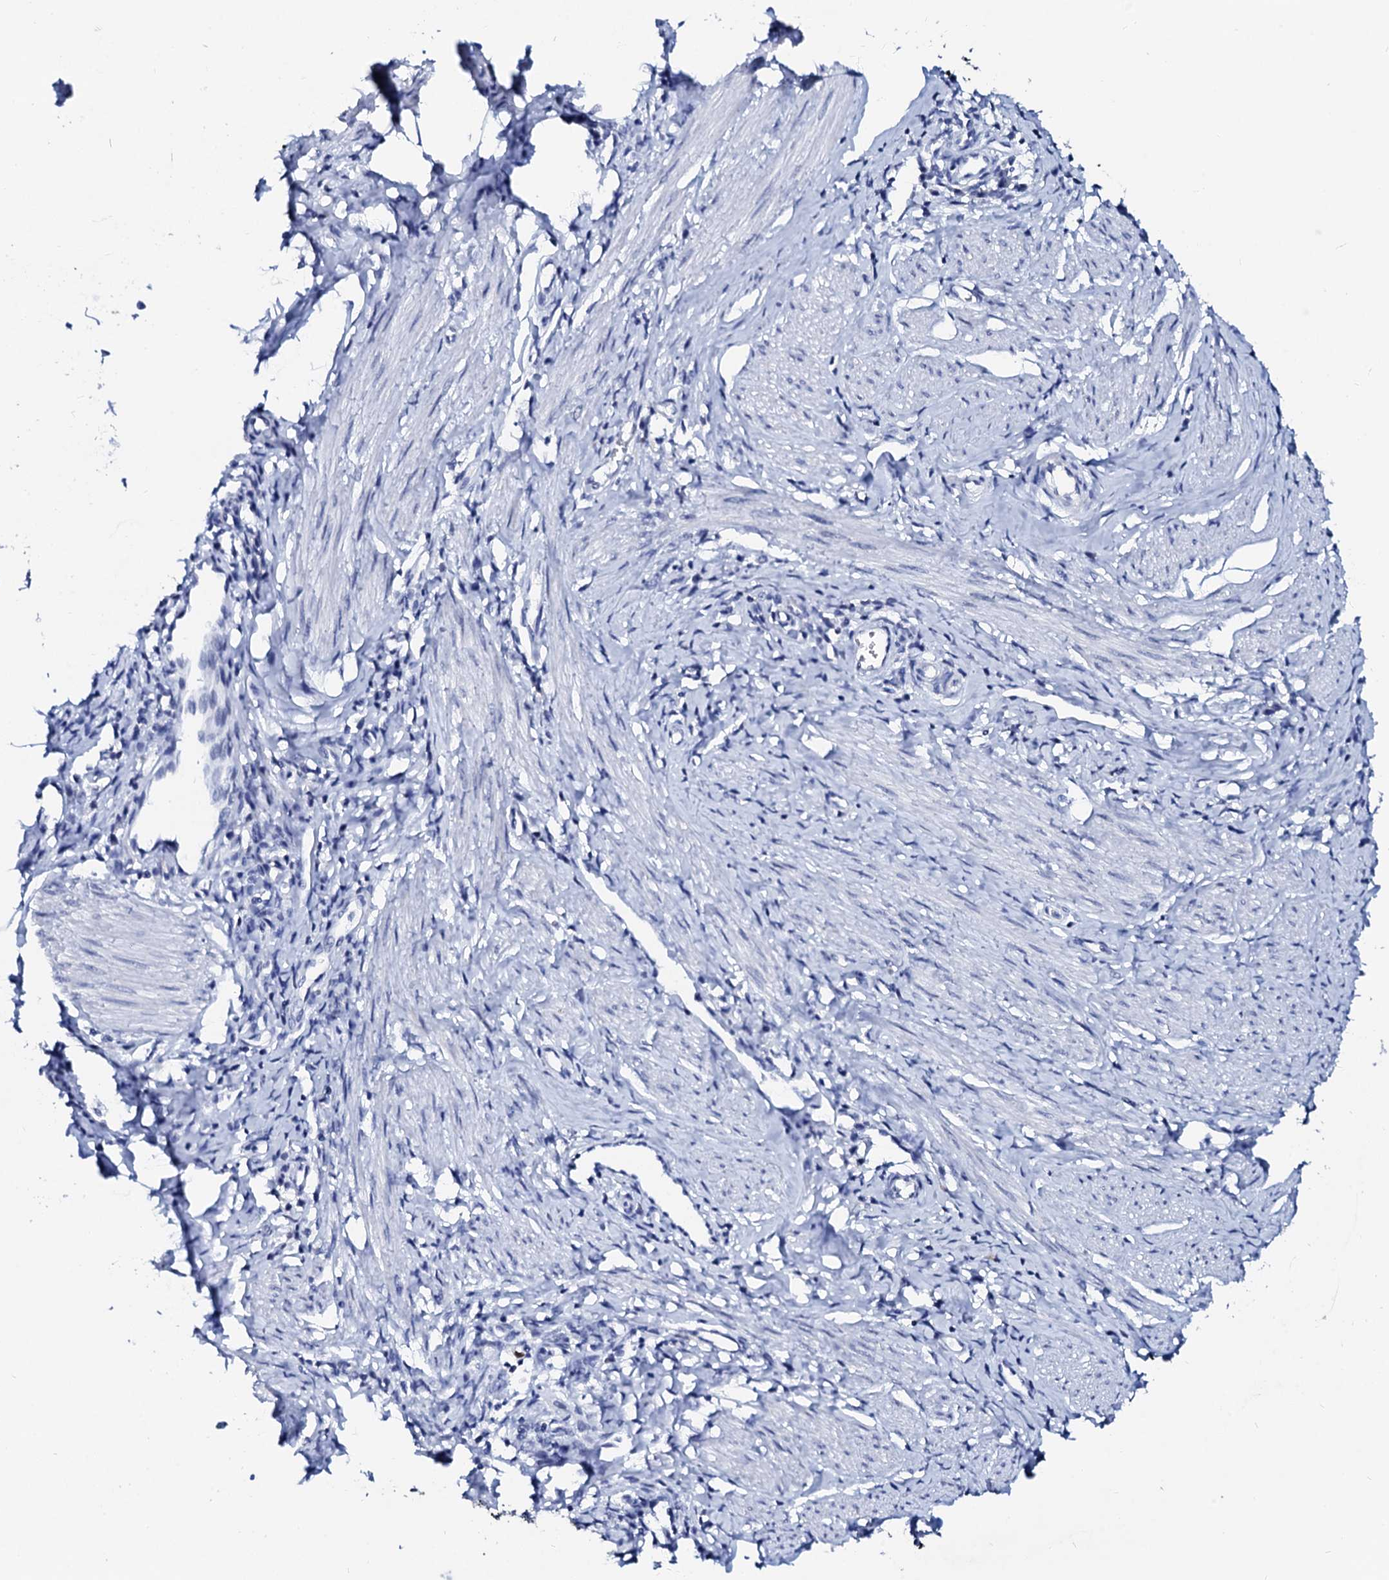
{"staining": {"intensity": "negative", "quantity": "none", "location": "none"}, "tissue": "cervical cancer", "cell_type": "Tumor cells", "image_type": "cancer", "snomed": [{"axis": "morphology", "description": "Adenocarcinoma, NOS"}, {"axis": "topography", "description": "Cervix"}], "caption": "The image exhibits no significant expression in tumor cells of cervical adenocarcinoma.", "gene": "SPATA19", "patient": {"sex": "female", "age": 36}}